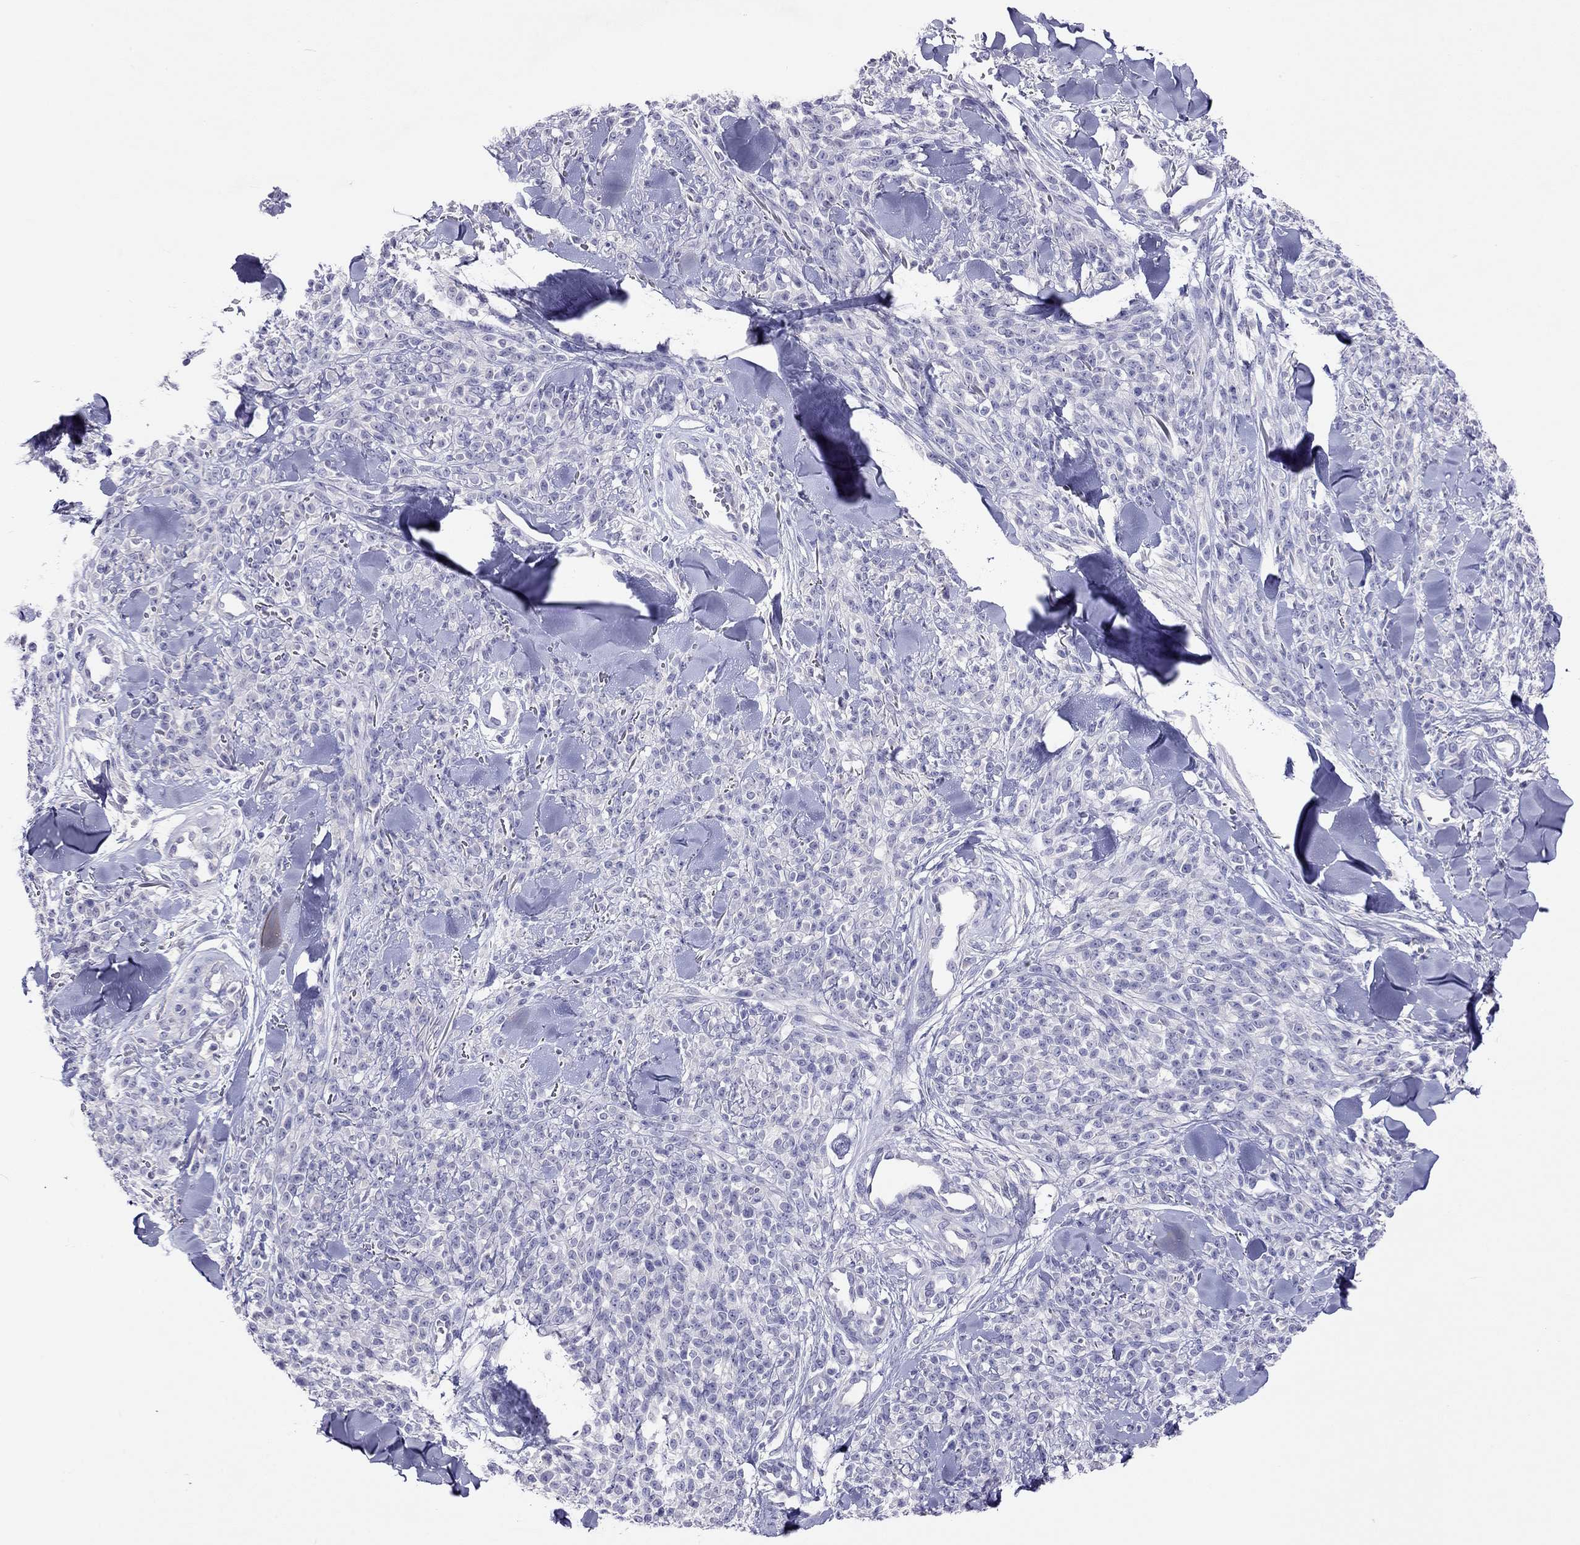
{"staining": {"intensity": "negative", "quantity": "none", "location": "none"}, "tissue": "melanoma", "cell_type": "Tumor cells", "image_type": "cancer", "snomed": [{"axis": "morphology", "description": "Malignant melanoma, NOS"}, {"axis": "topography", "description": "Skin"}, {"axis": "topography", "description": "Skin of trunk"}], "caption": "Tumor cells show no significant expression in melanoma.", "gene": "CAPNS2", "patient": {"sex": "male", "age": 74}}